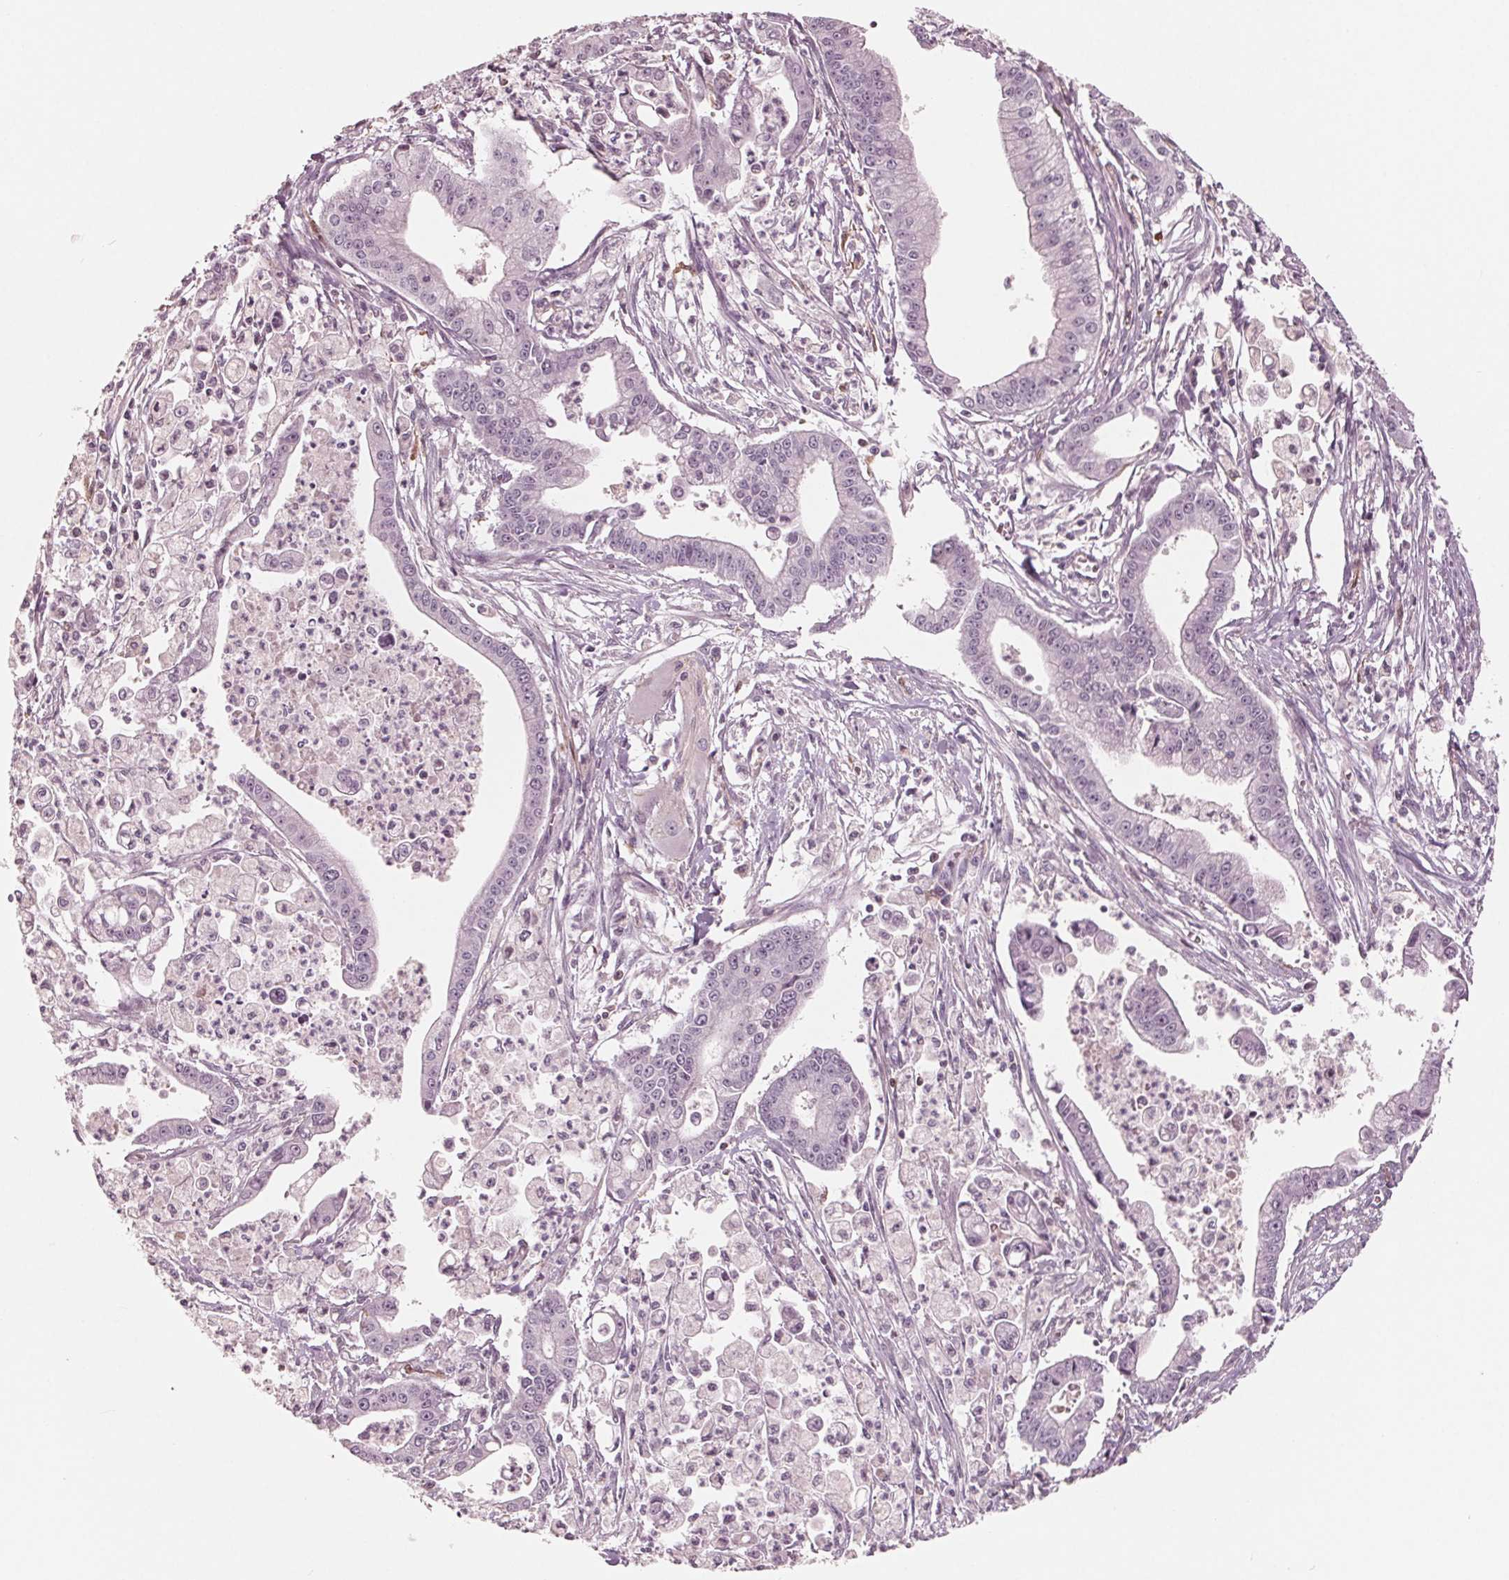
{"staining": {"intensity": "negative", "quantity": "none", "location": "none"}, "tissue": "pancreatic cancer", "cell_type": "Tumor cells", "image_type": "cancer", "snomed": [{"axis": "morphology", "description": "Adenocarcinoma, NOS"}, {"axis": "topography", "description": "Pancreas"}], "caption": "IHC of pancreatic cancer exhibits no expression in tumor cells. (DAB immunohistochemistry (IHC), high magnification).", "gene": "ING3", "patient": {"sex": "female", "age": 65}}